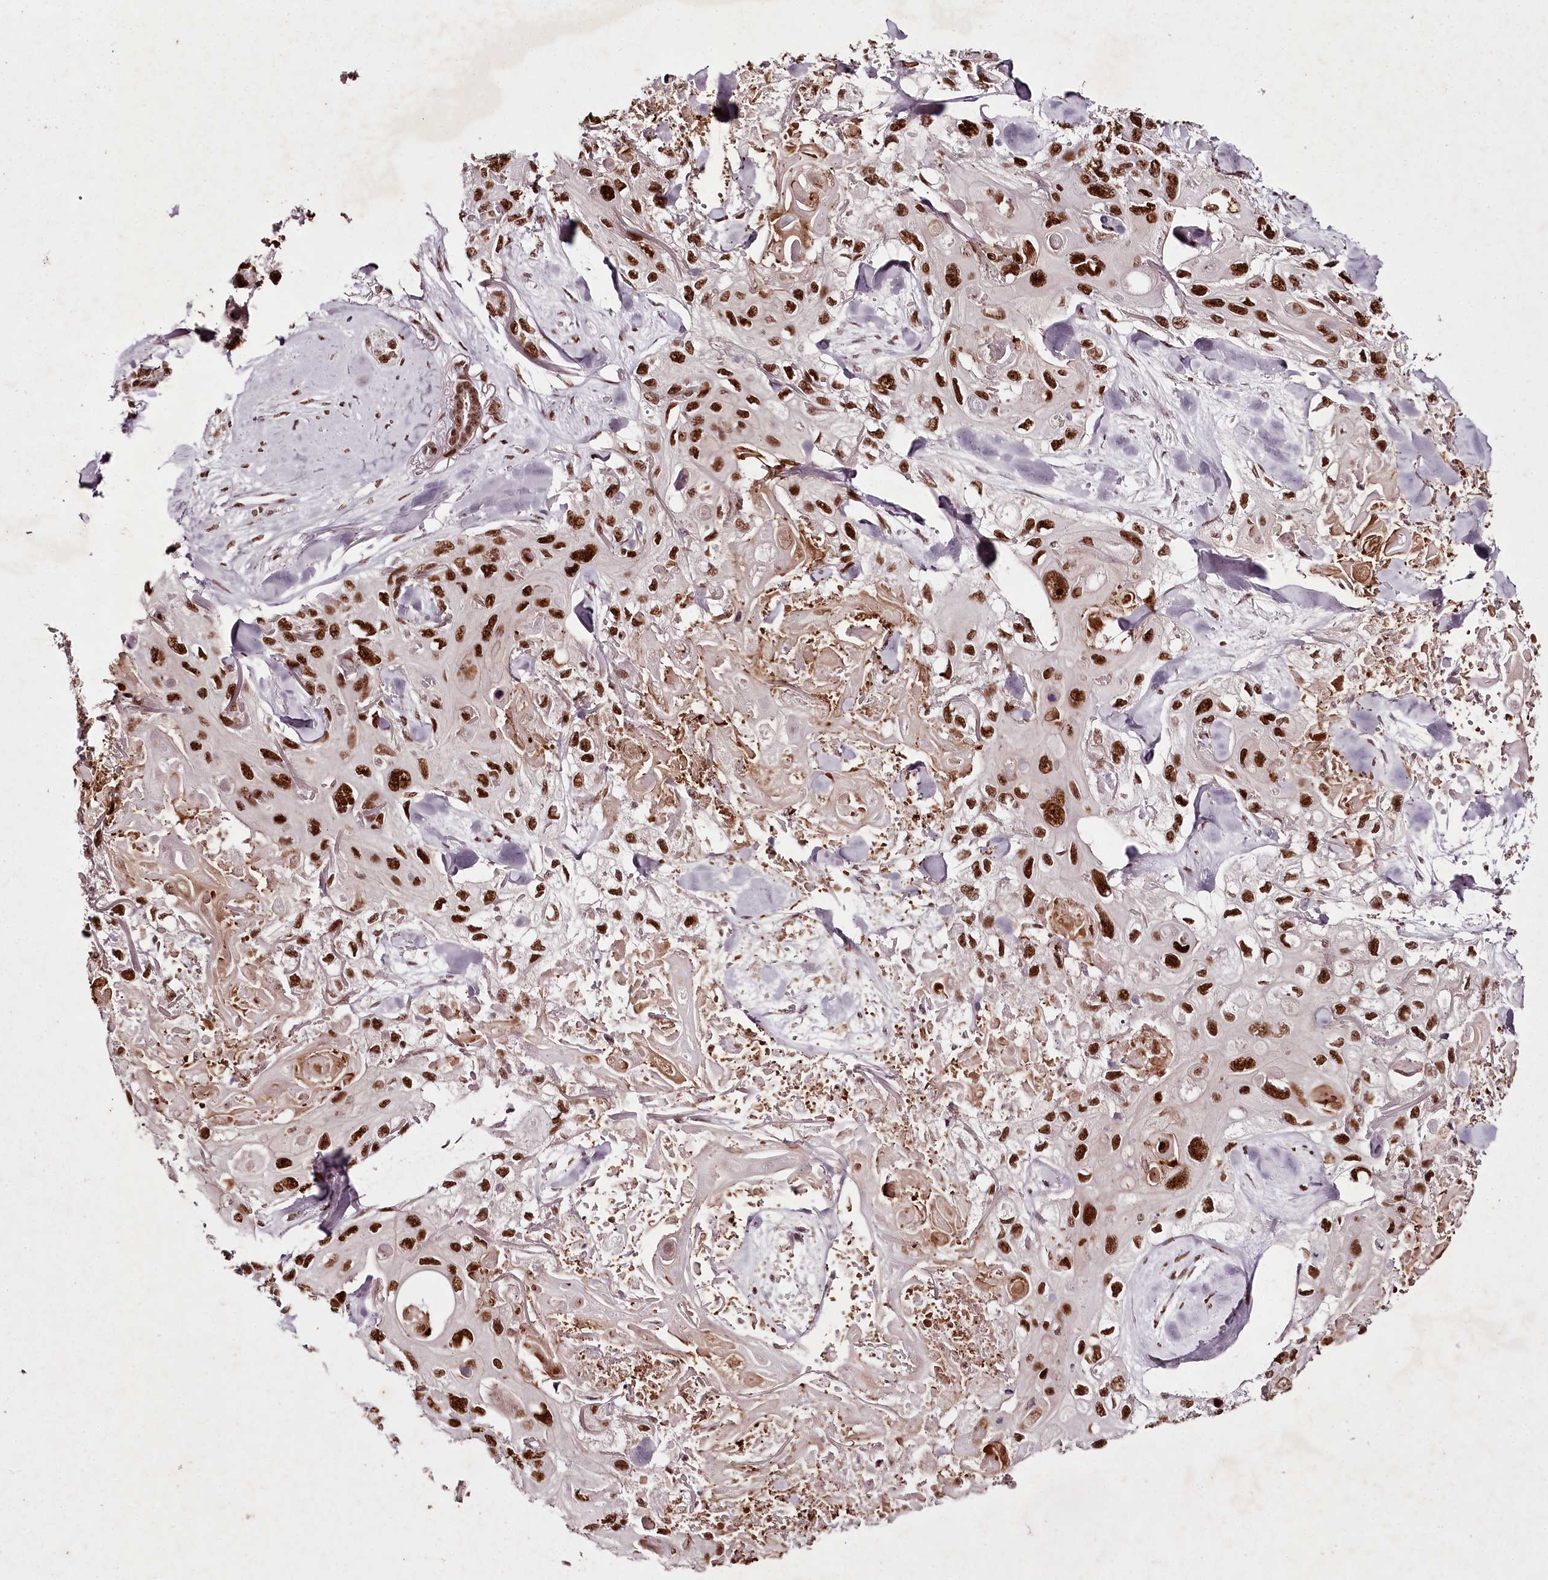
{"staining": {"intensity": "strong", "quantity": ">75%", "location": "nuclear"}, "tissue": "skin cancer", "cell_type": "Tumor cells", "image_type": "cancer", "snomed": [{"axis": "morphology", "description": "Normal tissue, NOS"}, {"axis": "morphology", "description": "Squamous cell carcinoma, NOS"}, {"axis": "topography", "description": "Skin"}], "caption": "Skin squamous cell carcinoma was stained to show a protein in brown. There is high levels of strong nuclear staining in approximately >75% of tumor cells.", "gene": "PSPC1", "patient": {"sex": "male", "age": 72}}